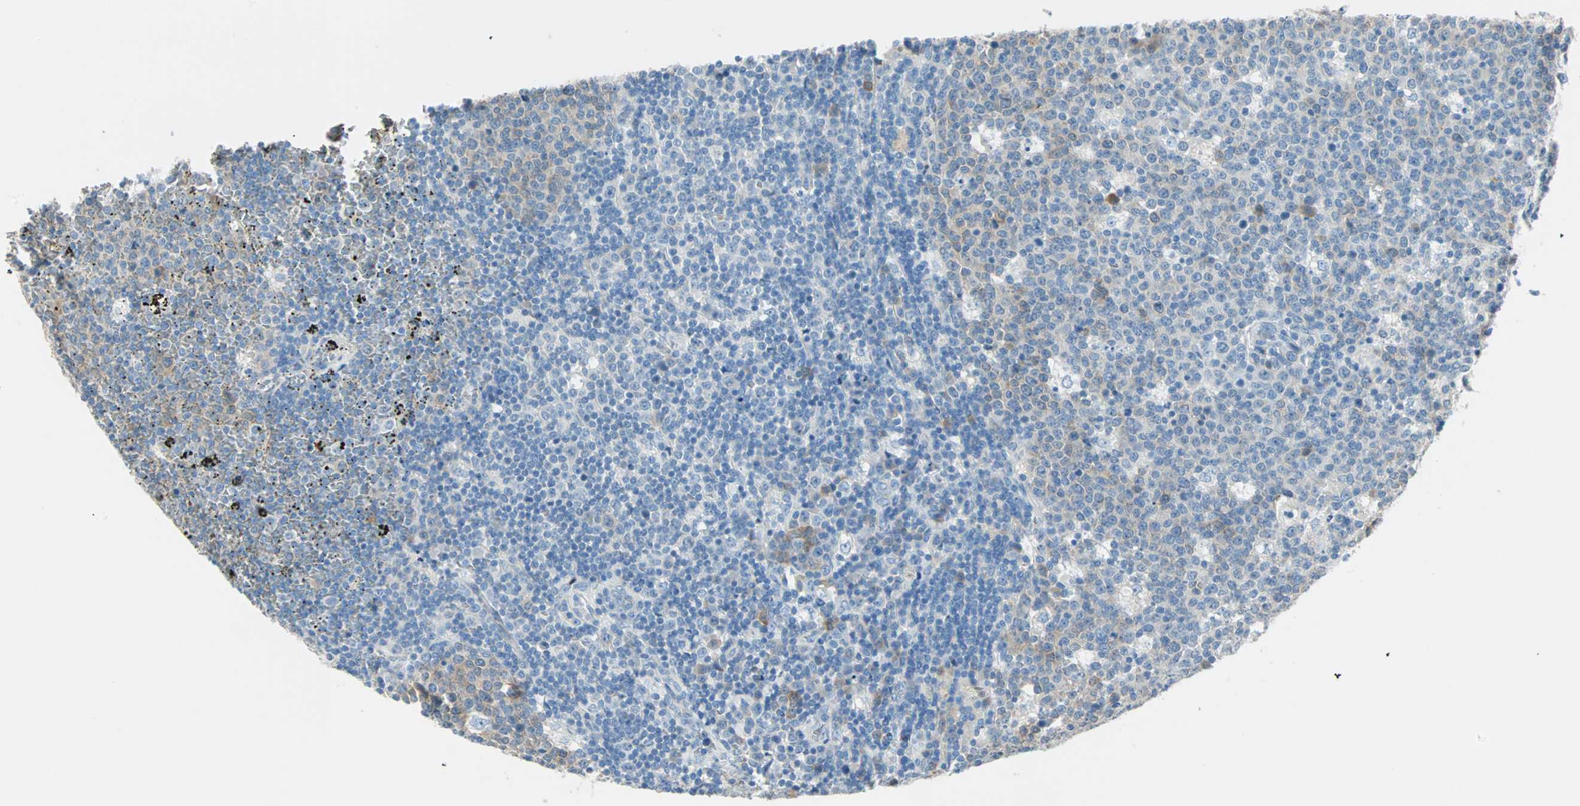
{"staining": {"intensity": "moderate", "quantity": "25%-75%", "location": "cytoplasmic/membranous"}, "tissue": "lymph node", "cell_type": "Germinal center cells", "image_type": "normal", "snomed": [{"axis": "morphology", "description": "Normal tissue, NOS"}, {"axis": "topography", "description": "Lymph node"}, {"axis": "topography", "description": "Salivary gland"}], "caption": "Immunohistochemical staining of unremarkable human lymph node displays 25%-75% levels of moderate cytoplasmic/membranous protein positivity in about 25%-75% of germinal center cells. (DAB = brown stain, brightfield microscopy at high magnification).", "gene": "ATF6", "patient": {"sex": "male", "age": 8}}